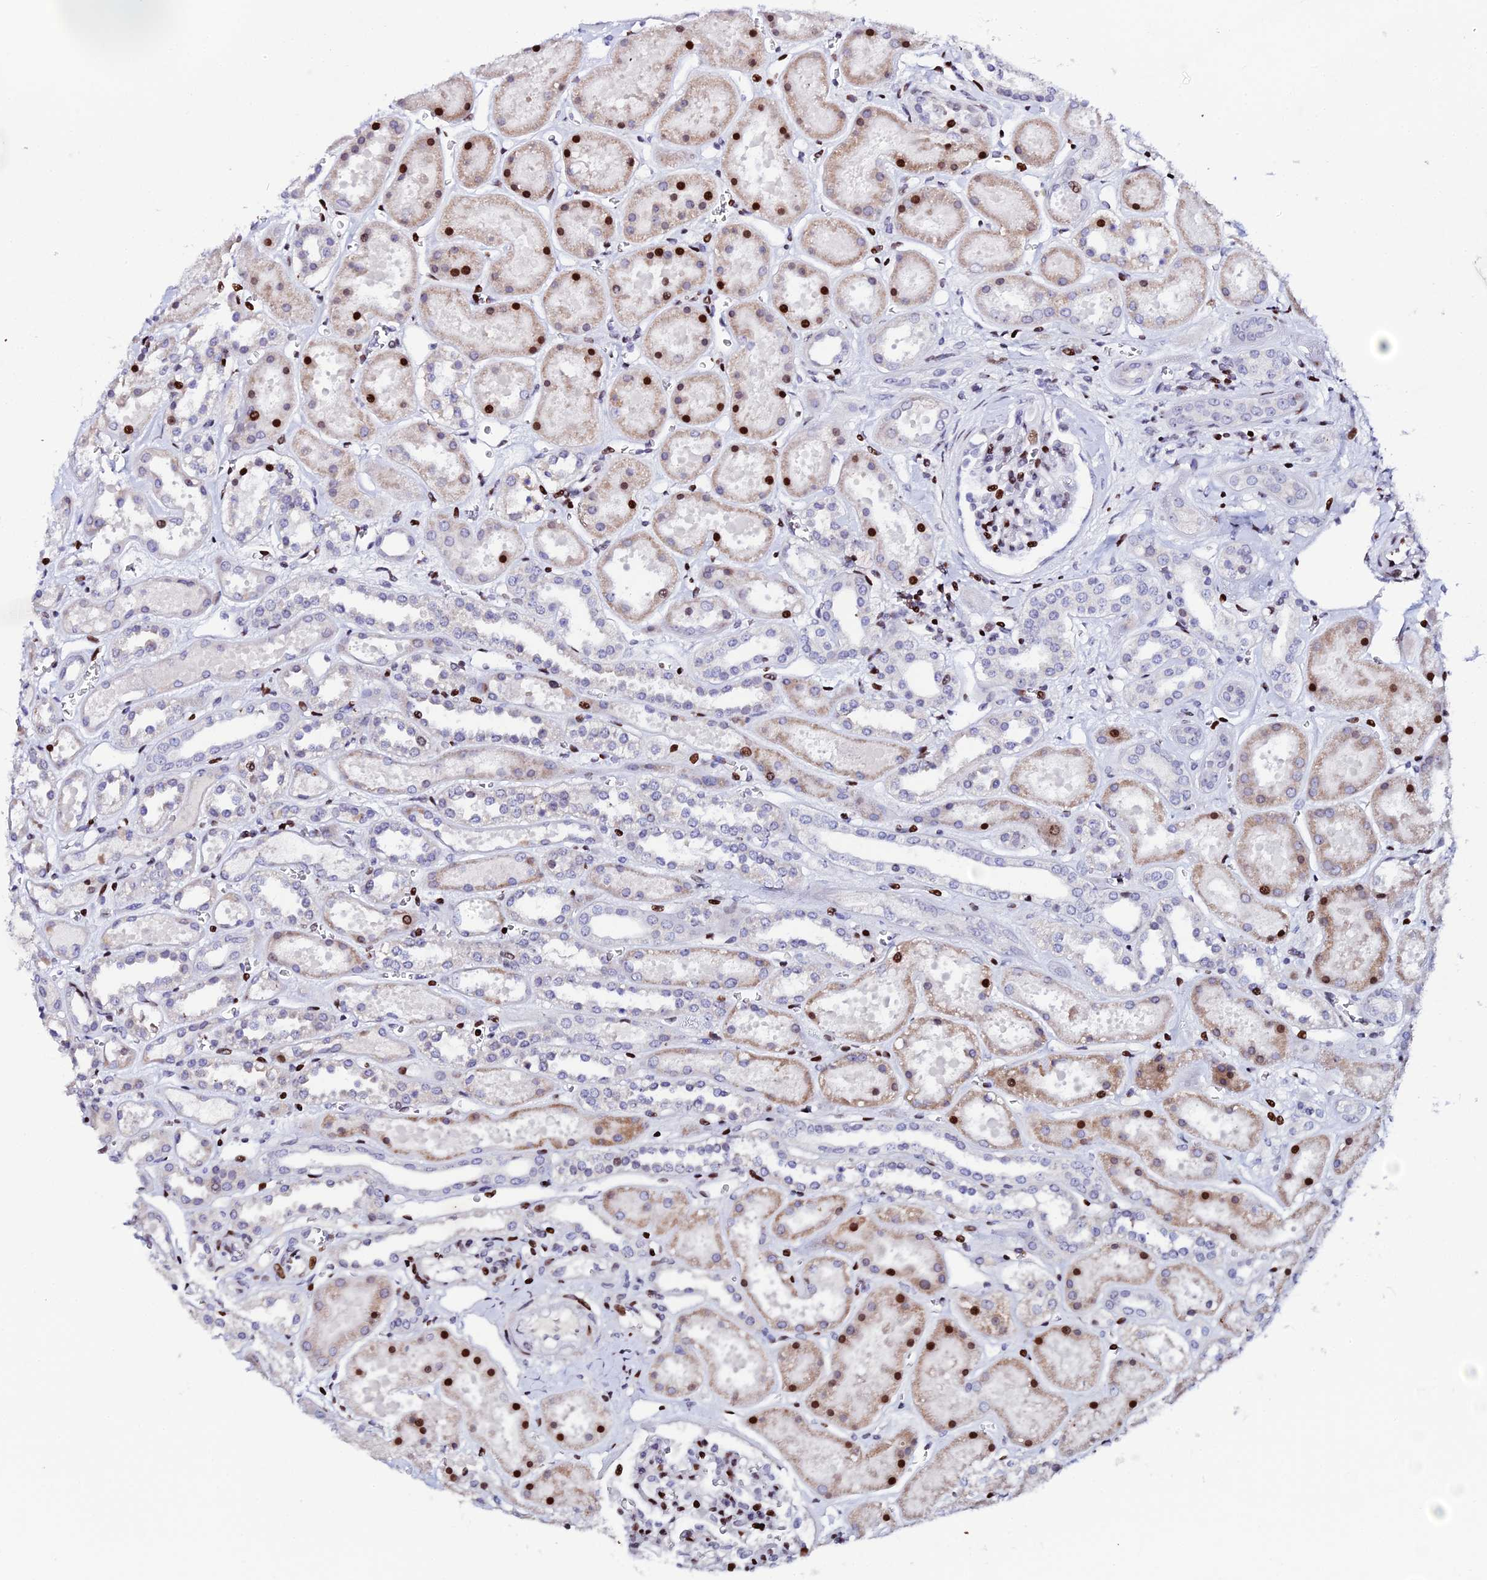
{"staining": {"intensity": "strong", "quantity": "25%-75%", "location": "nuclear"}, "tissue": "kidney", "cell_type": "Cells in glomeruli", "image_type": "normal", "snomed": [{"axis": "morphology", "description": "Normal tissue, NOS"}, {"axis": "topography", "description": "Kidney"}], "caption": "DAB (3,3'-diaminobenzidine) immunohistochemical staining of benign kidney reveals strong nuclear protein expression in approximately 25%-75% of cells in glomeruli.", "gene": "MYNN", "patient": {"sex": "female", "age": 41}}